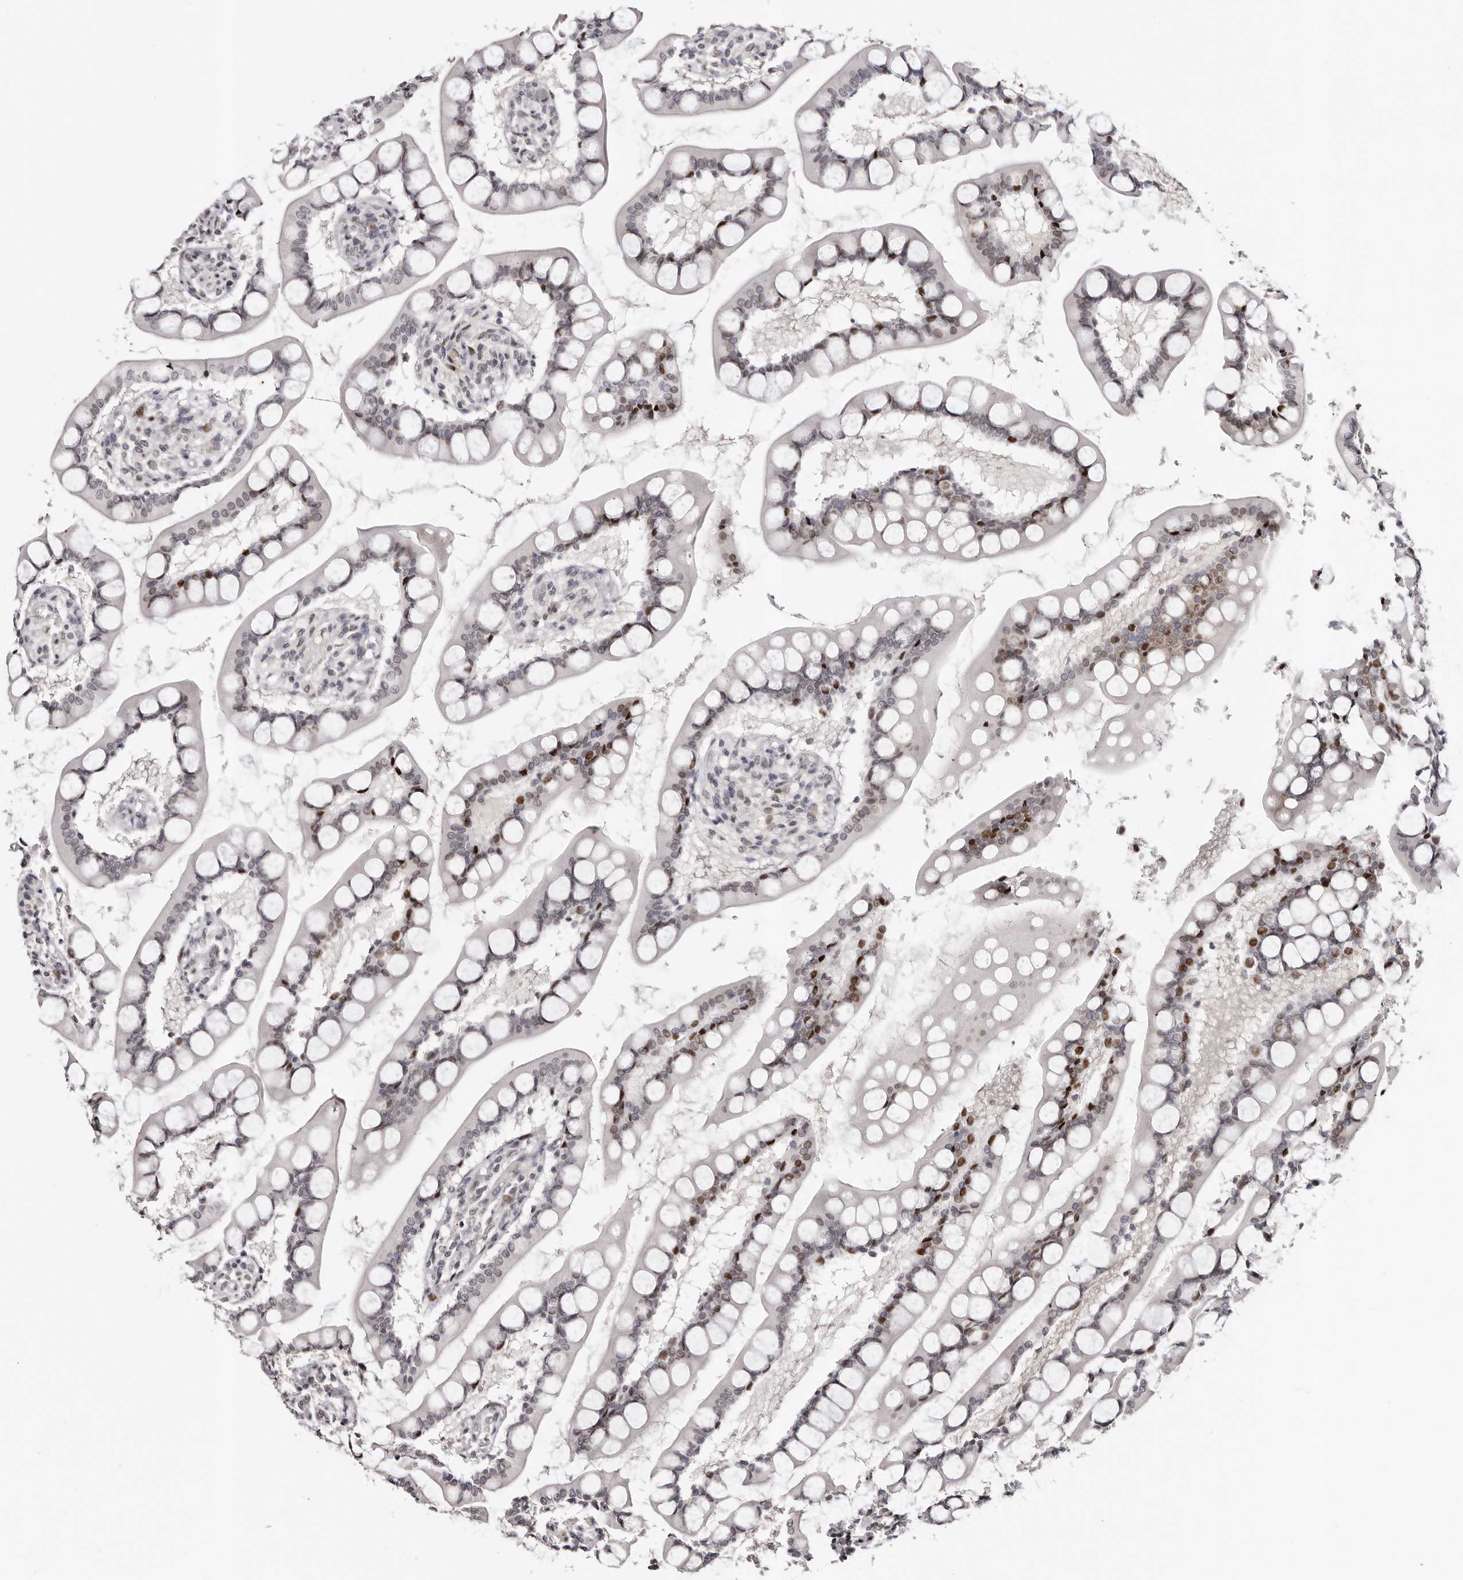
{"staining": {"intensity": "strong", "quantity": "<25%", "location": "nuclear"}, "tissue": "small intestine", "cell_type": "Glandular cells", "image_type": "normal", "snomed": [{"axis": "morphology", "description": "Normal tissue, NOS"}, {"axis": "topography", "description": "Small intestine"}], "caption": "Immunohistochemical staining of benign small intestine reveals strong nuclear protein positivity in approximately <25% of glandular cells. (Stains: DAB in brown, nuclei in blue, Microscopy: brightfield microscopy at high magnification).", "gene": "NUP153", "patient": {"sex": "male", "age": 52}}